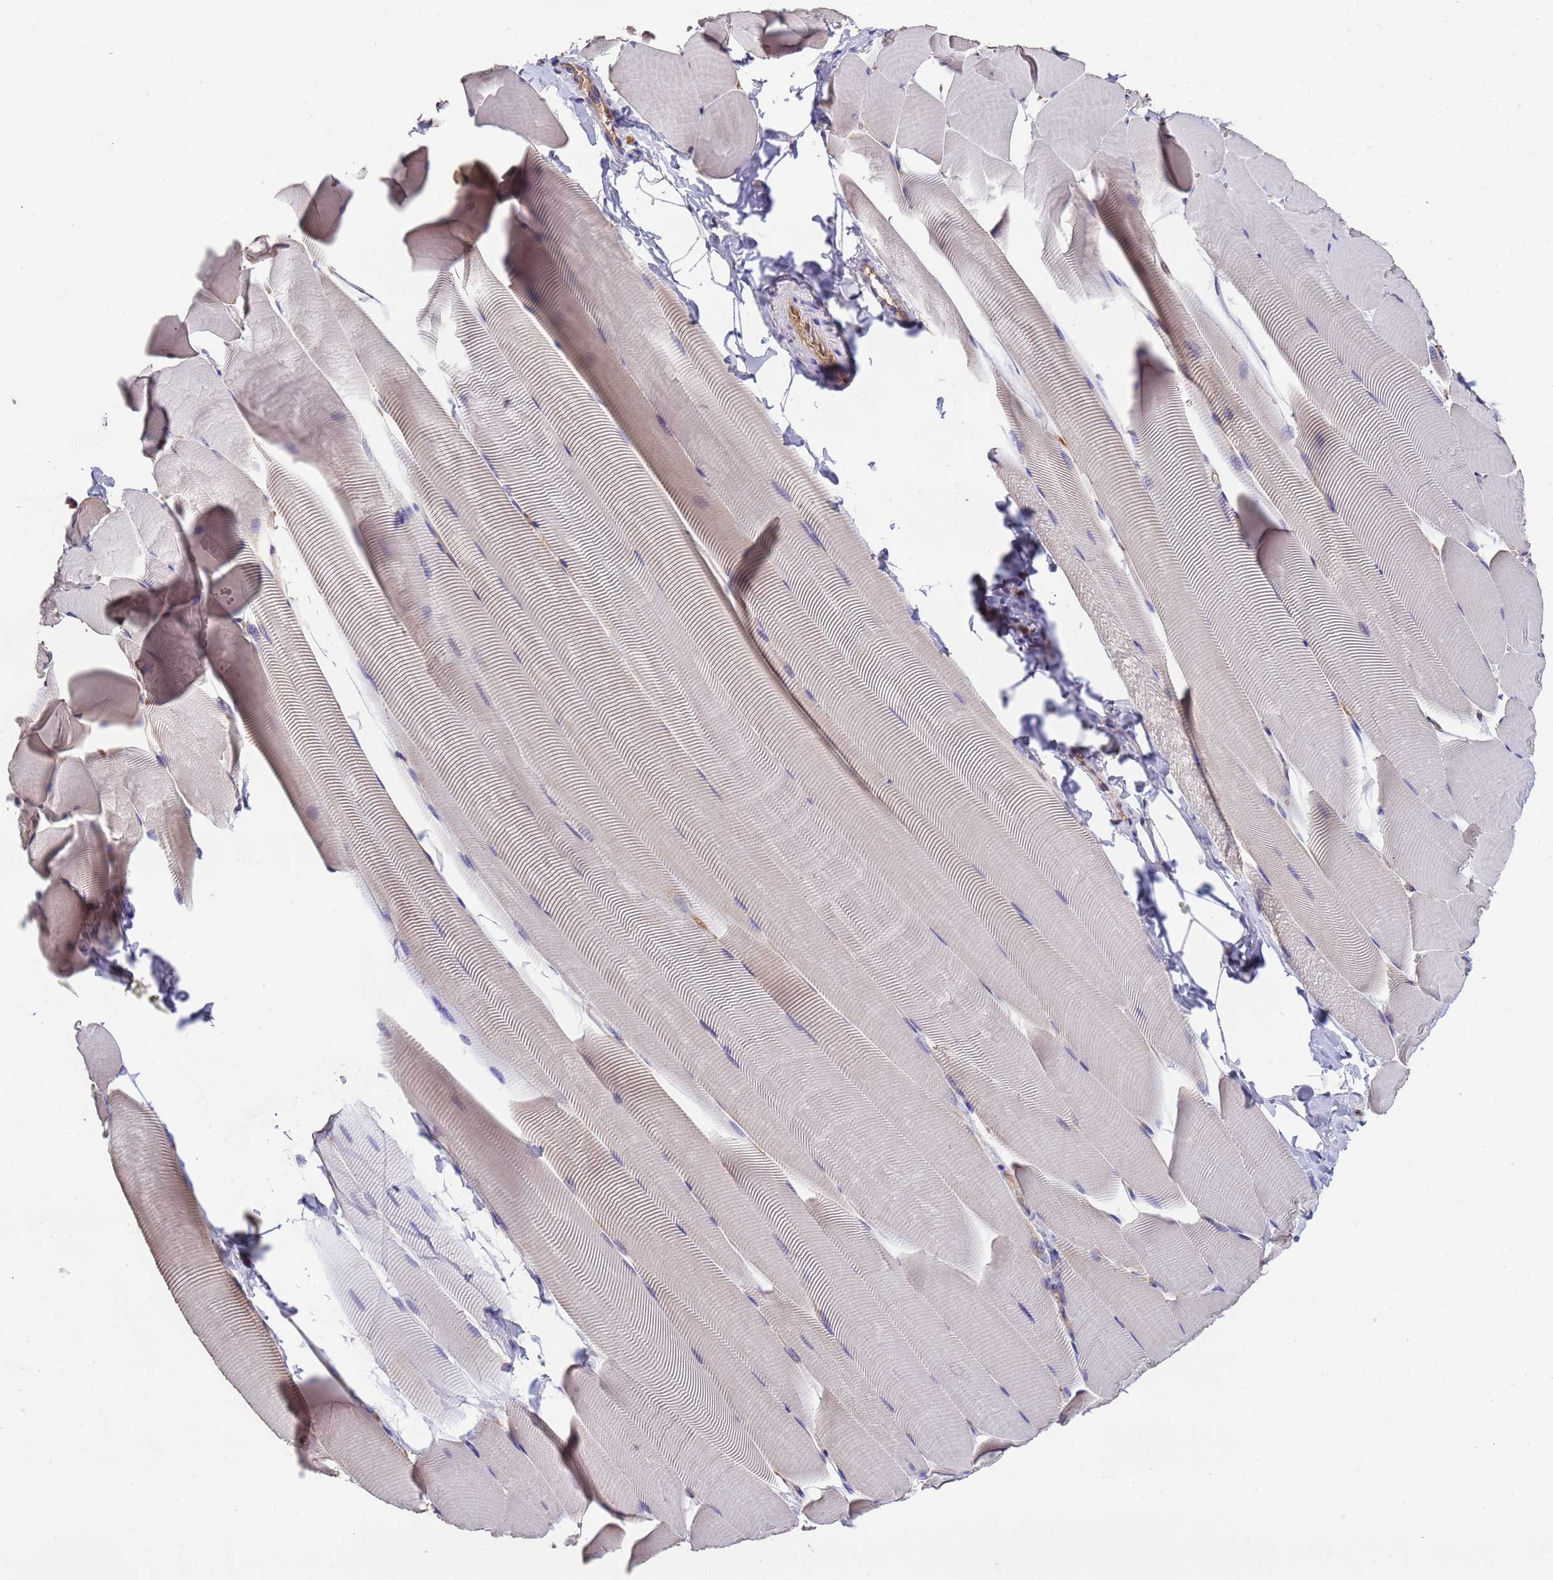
{"staining": {"intensity": "negative", "quantity": "none", "location": "none"}, "tissue": "skeletal muscle", "cell_type": "Myocytes", "image_type": "normal", "snomed": [{"axis": "morphology", "description": "Normal tissue, NOS"}, {"axis": "topography", "description": "Skeletal muscle"}], "caption": "This is an IHC photomicrograph of benign human skeletal muscle. There is no expression in myocytes.", "gene": "NPHP1", "patient": {"sex": "male", "age": 25}}